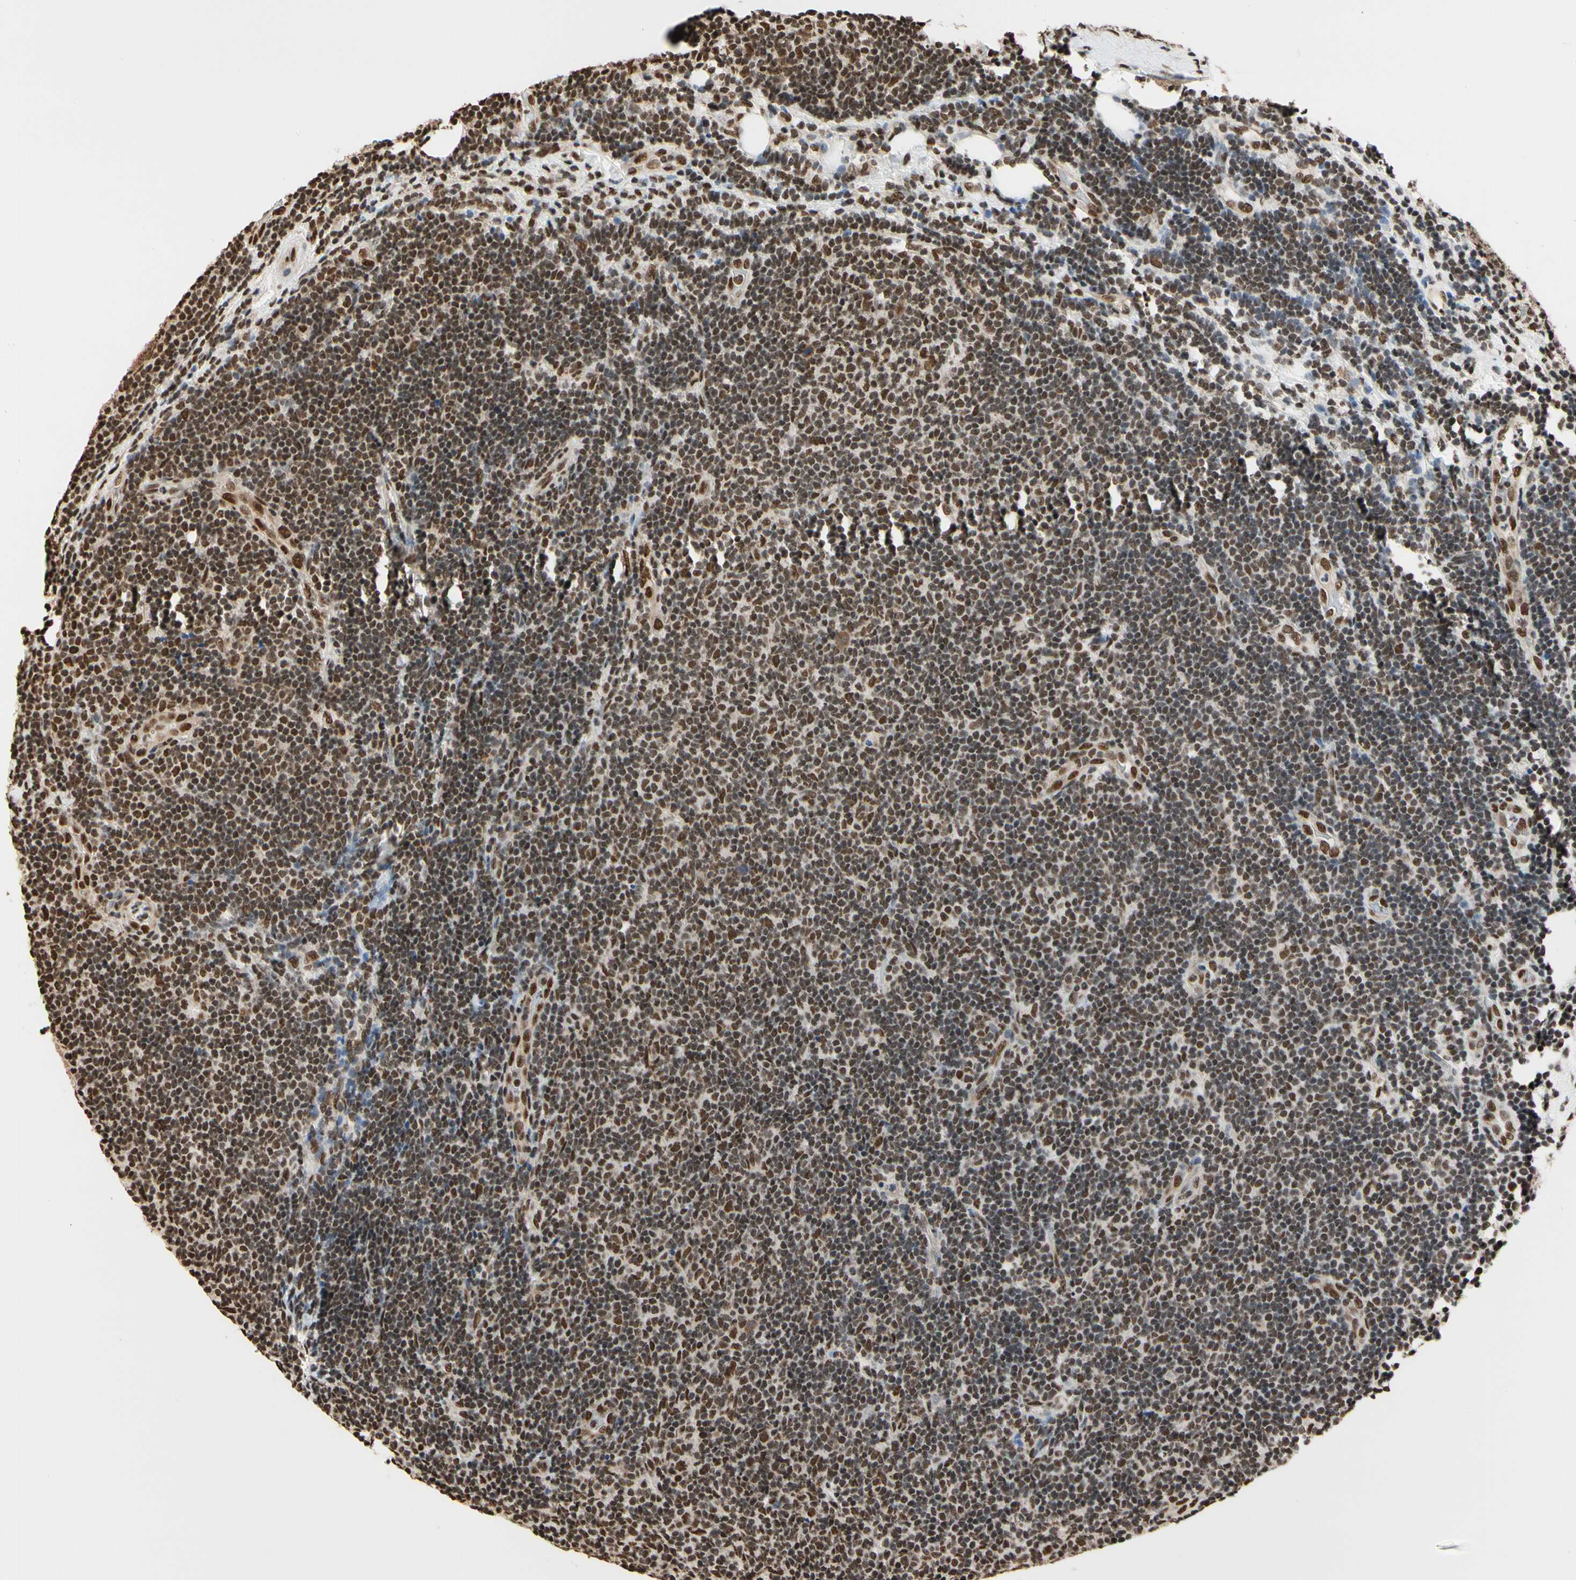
{"staining": {"intensity": "moderate", "quantity": ">75%", "location": "nuclear"}, "tissue": "lymphoma", "cell_type": "Tumor cells", "image_type": "cancer", "snomed": [{"axis": "morphology", "description": "Malignant lymphoma, non-Hodgkin's type, Low grade"}, {"axis": "topography", "description": "Lymph node"}], "caption": "Protein expression analysis of human lymphoma reveals moderate nuclear expression in approximately >75% of tumor cells.", "gene": "HNRNPK", "patient": {"sex": "male", "age": 83}}